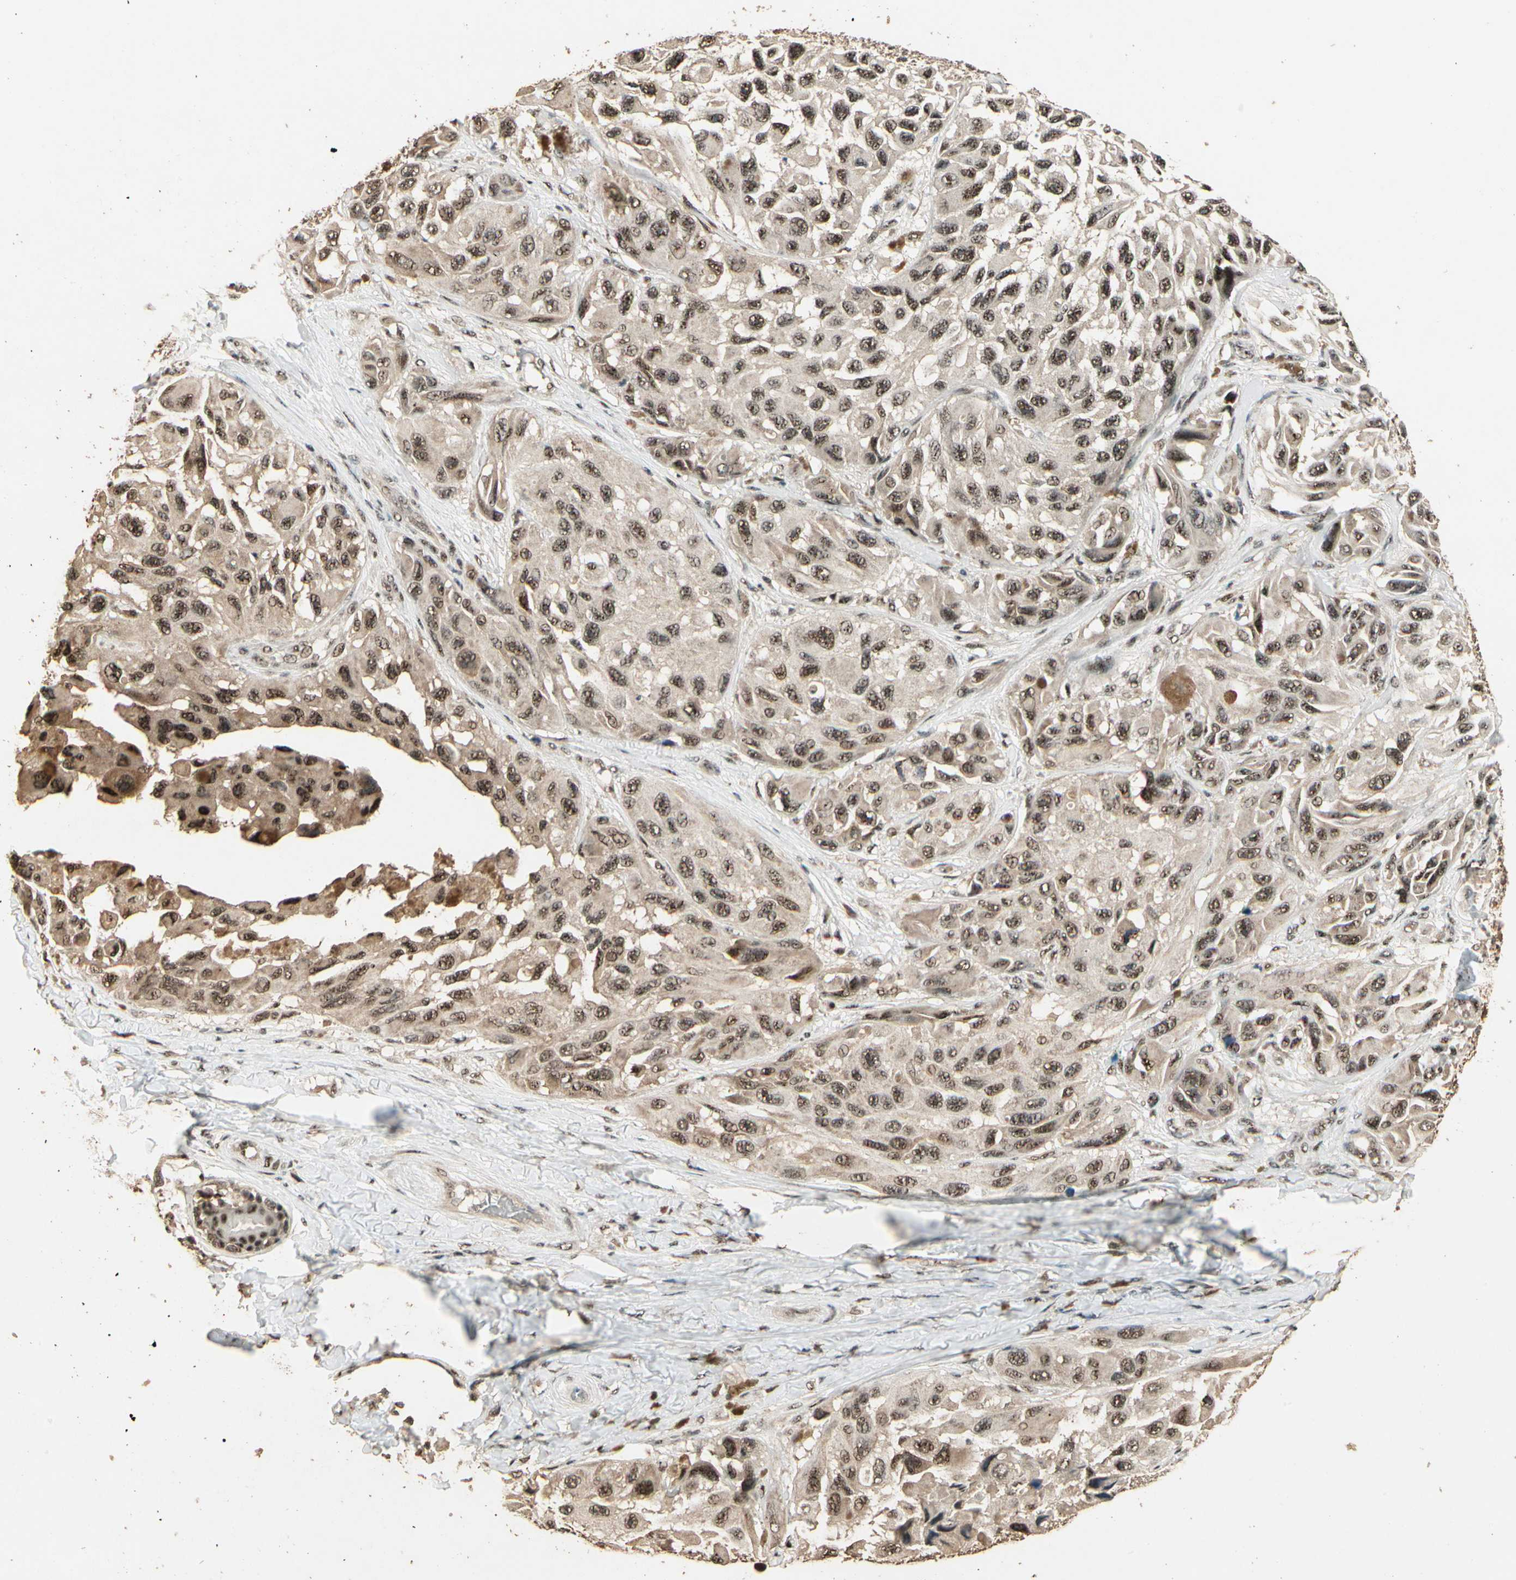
{"staining": {"intensity": "moderate", "quantity": ">75%", "location": "nuclear"}, "tissue": "melanoma", "cell_type": "Tumor cells", "image_type": "cancer", "snomed": [{"axis": "morphology", "description": "Malignant melanoma, NOS"}, {"axis": "topography", "description": "Skin"}], "caption": "Immunohistochemical staining of malignant melanoma exhibits moderate nuclear protein staining in about >75% of tumor cells. The protein is stained brown, and the nuclei are stained in blue (DAB (3,3'-diaminobenzidine) IHC with brightfield microscopy, high magnification).", "gene": "RBM25", "patient": {"sex": "female", "age": 73}}